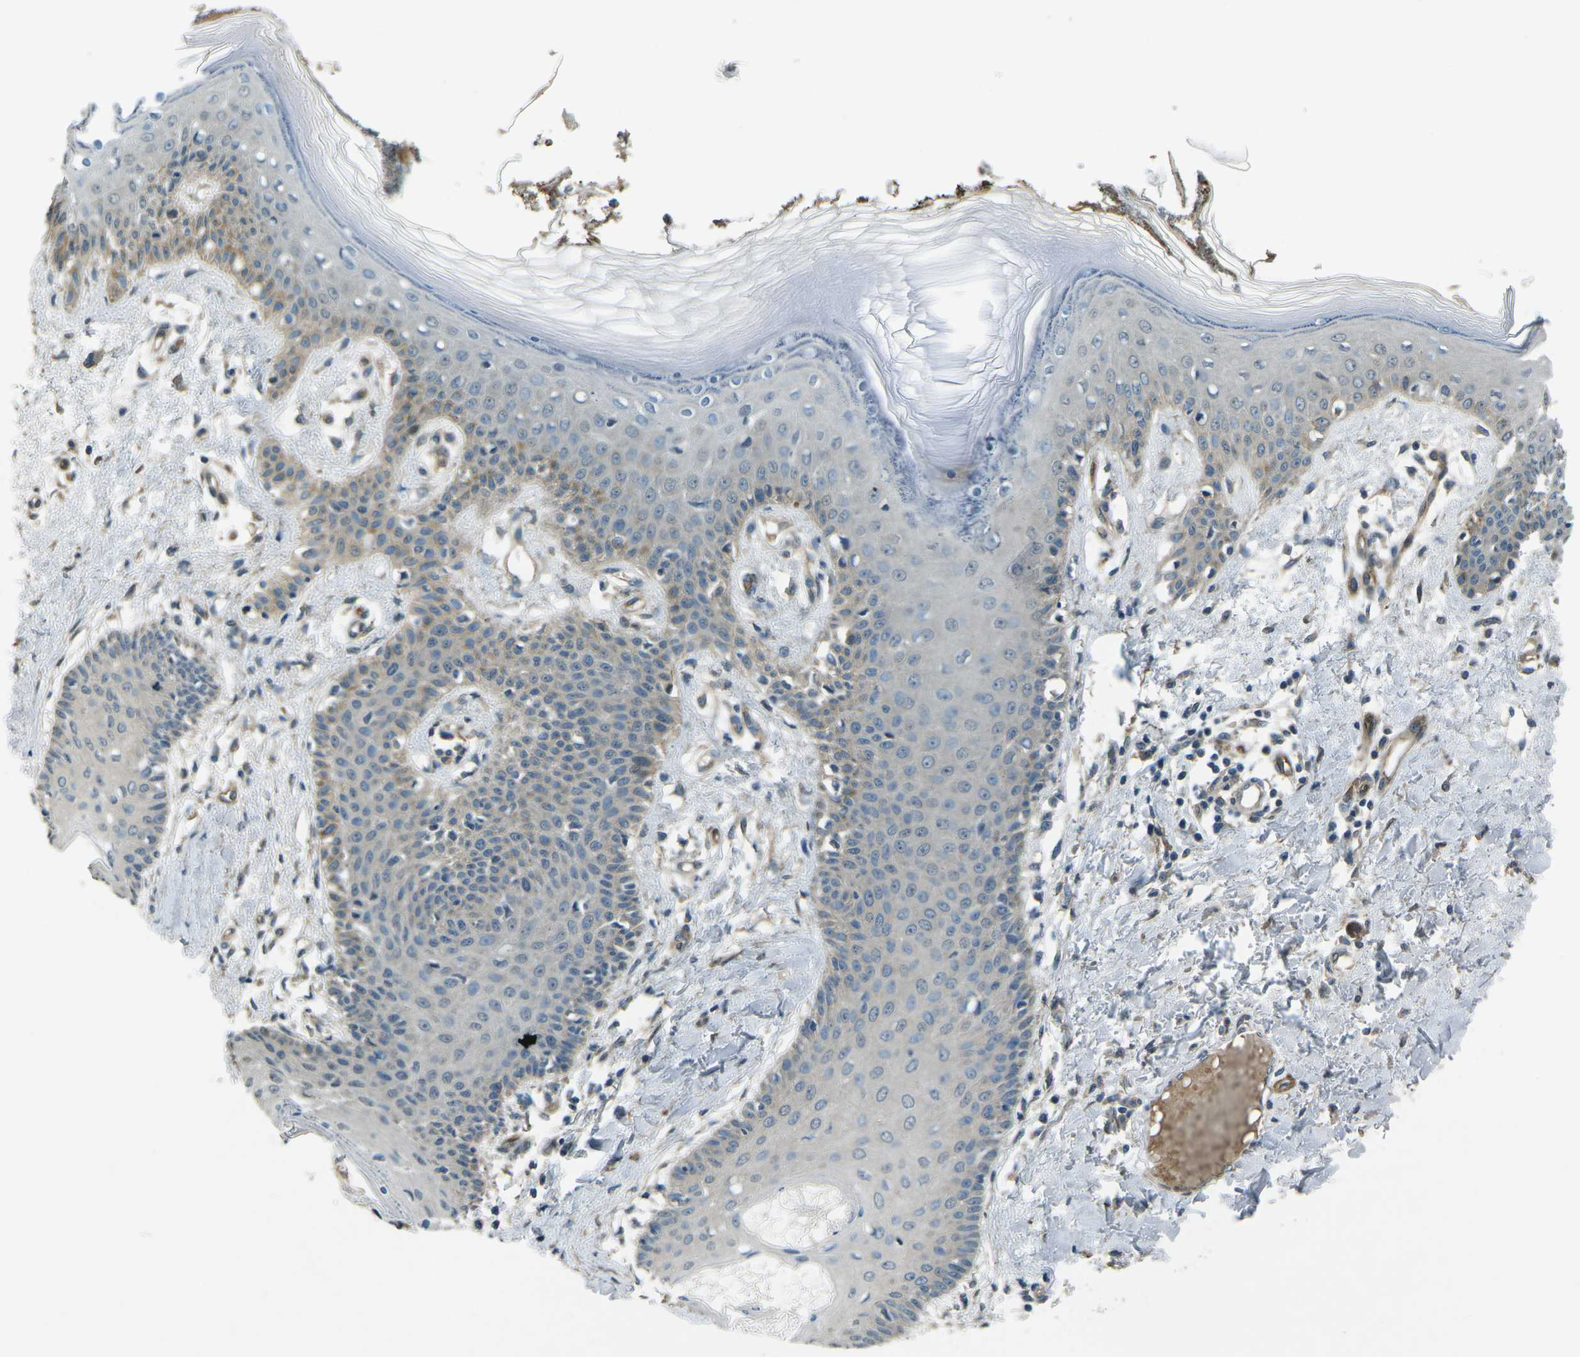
{"staining": {"intensity": "weak", "quantity": ">75%", "location": "cytoplasmic/membranous"}, "tissue": "skin", "cell_type": "Fibroblasts", "image_type": "normal", "snomed": [{"axis": "morphology", "description": "Normal tissue, NOS"}, {"axis": "topography", "description": "Skin"}], "caption": "Immunohistochemistry (DAB) staining of unremarkable skin reveals weak cytoplasmic/membranous protein positivity in approximately >75% of fibroblasts. (Stains: DAB (3,3'-diaminobenzidine) in brown, nuclei in blue, Microscopy: brightfield microscopy at high magnification).", "gene": "AFAP1", "patient": {"sex": "male", "age": 53}}